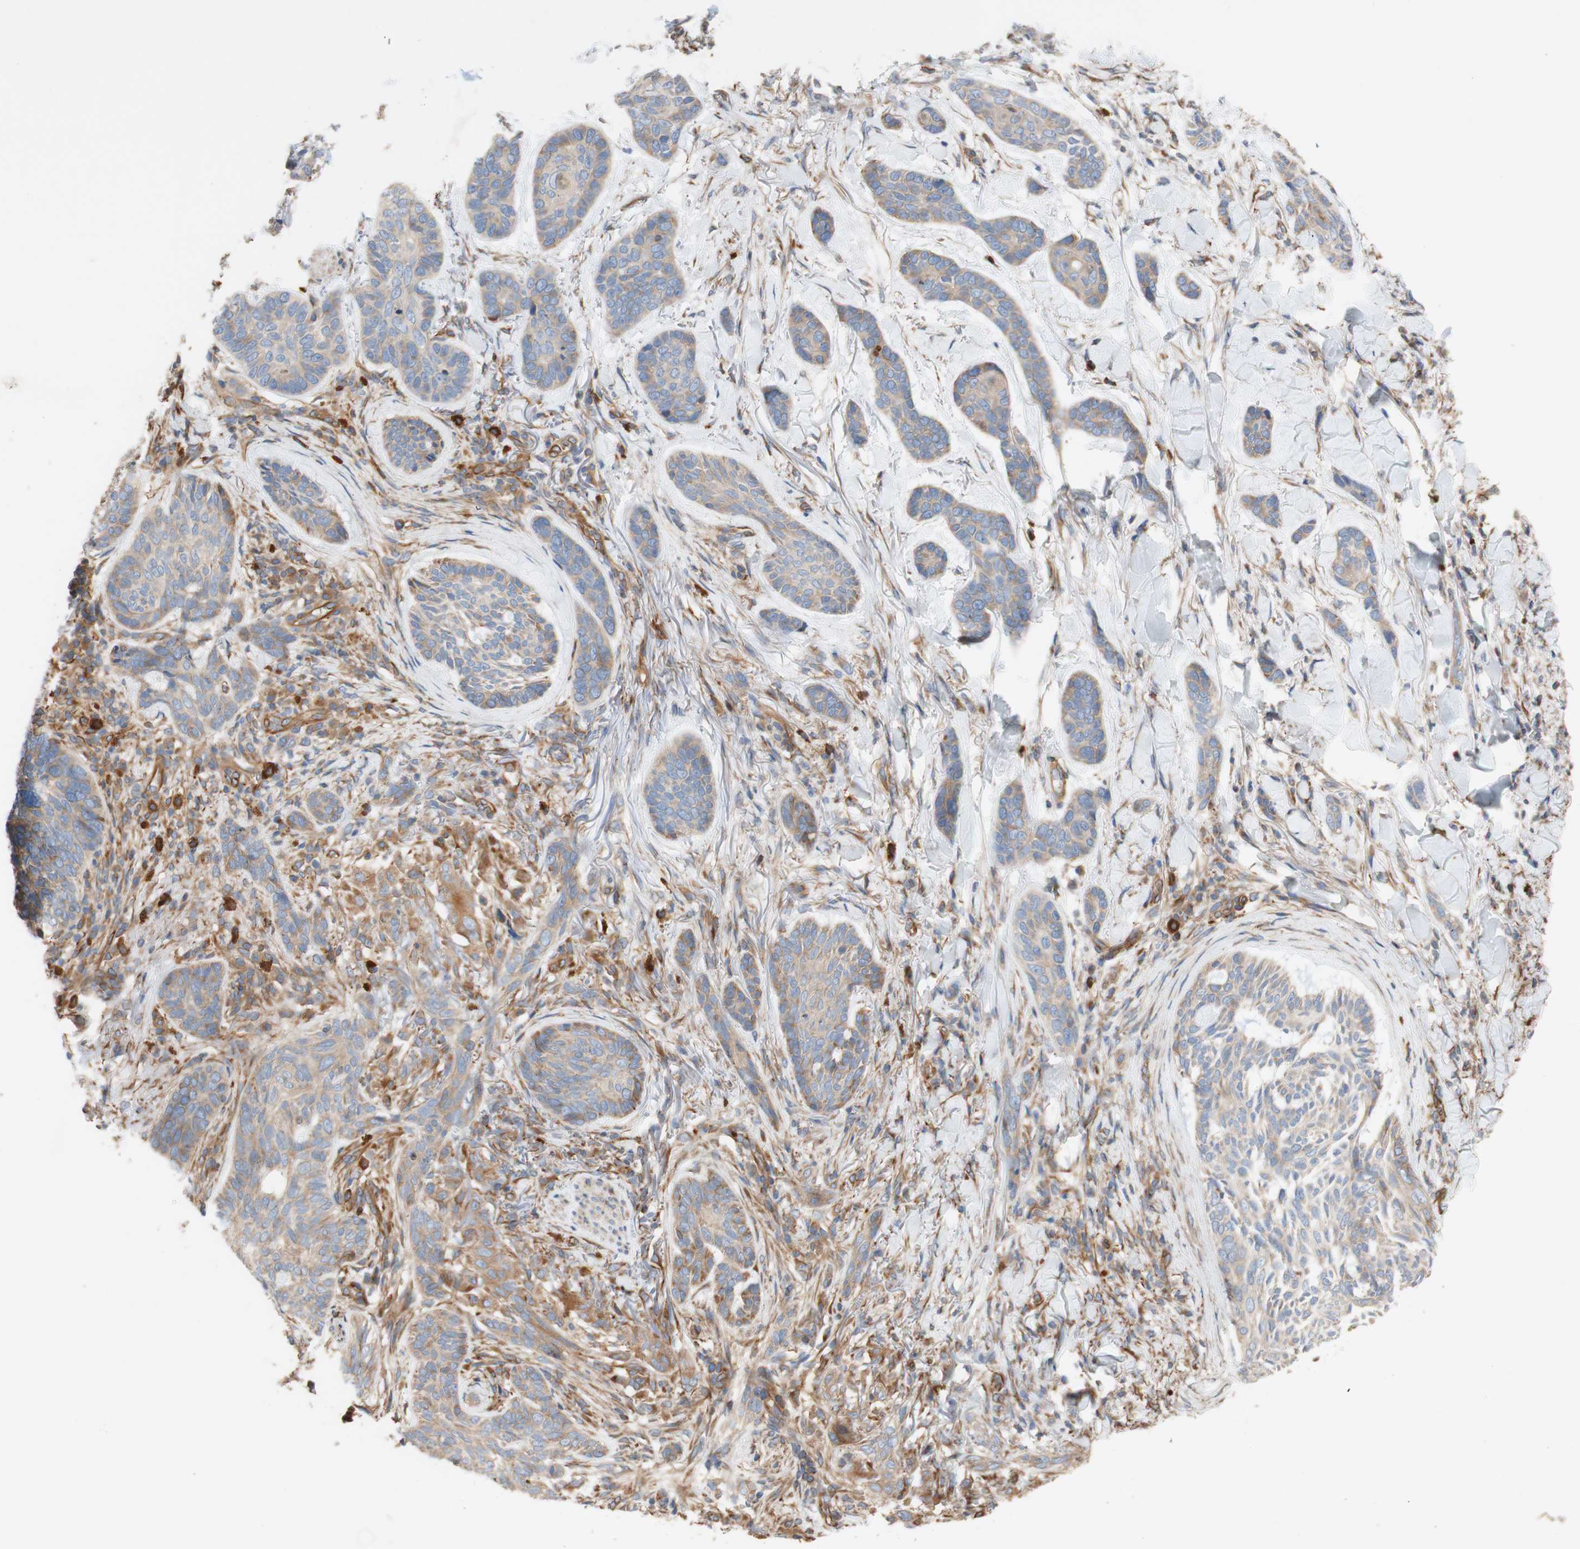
{"staining": {"intensity": "weak", "quantity": ">75%", "location": "cytoplasmic/membranous"}, "tissue": "skin cancer", "cell_type": "Tumor cells", "image_type": "cancer", "snomed": [{"axis": "morphology", "description": "Basal cell carcinoma"}, {"axis": "topography", "description": "Skin"}], "caption": "IHC micrograph of neoplastic tissue: human skin basal cell carcinoma stained using immunohistochemistry displays low levels of weak protein expression localized specifically in the cytoplasmic/membranous of tumor cells, appearing as a cytoplasmic/membranous brown color.", "gene": "C1orf43", "patient": {"sex": "male", "age": 43}}